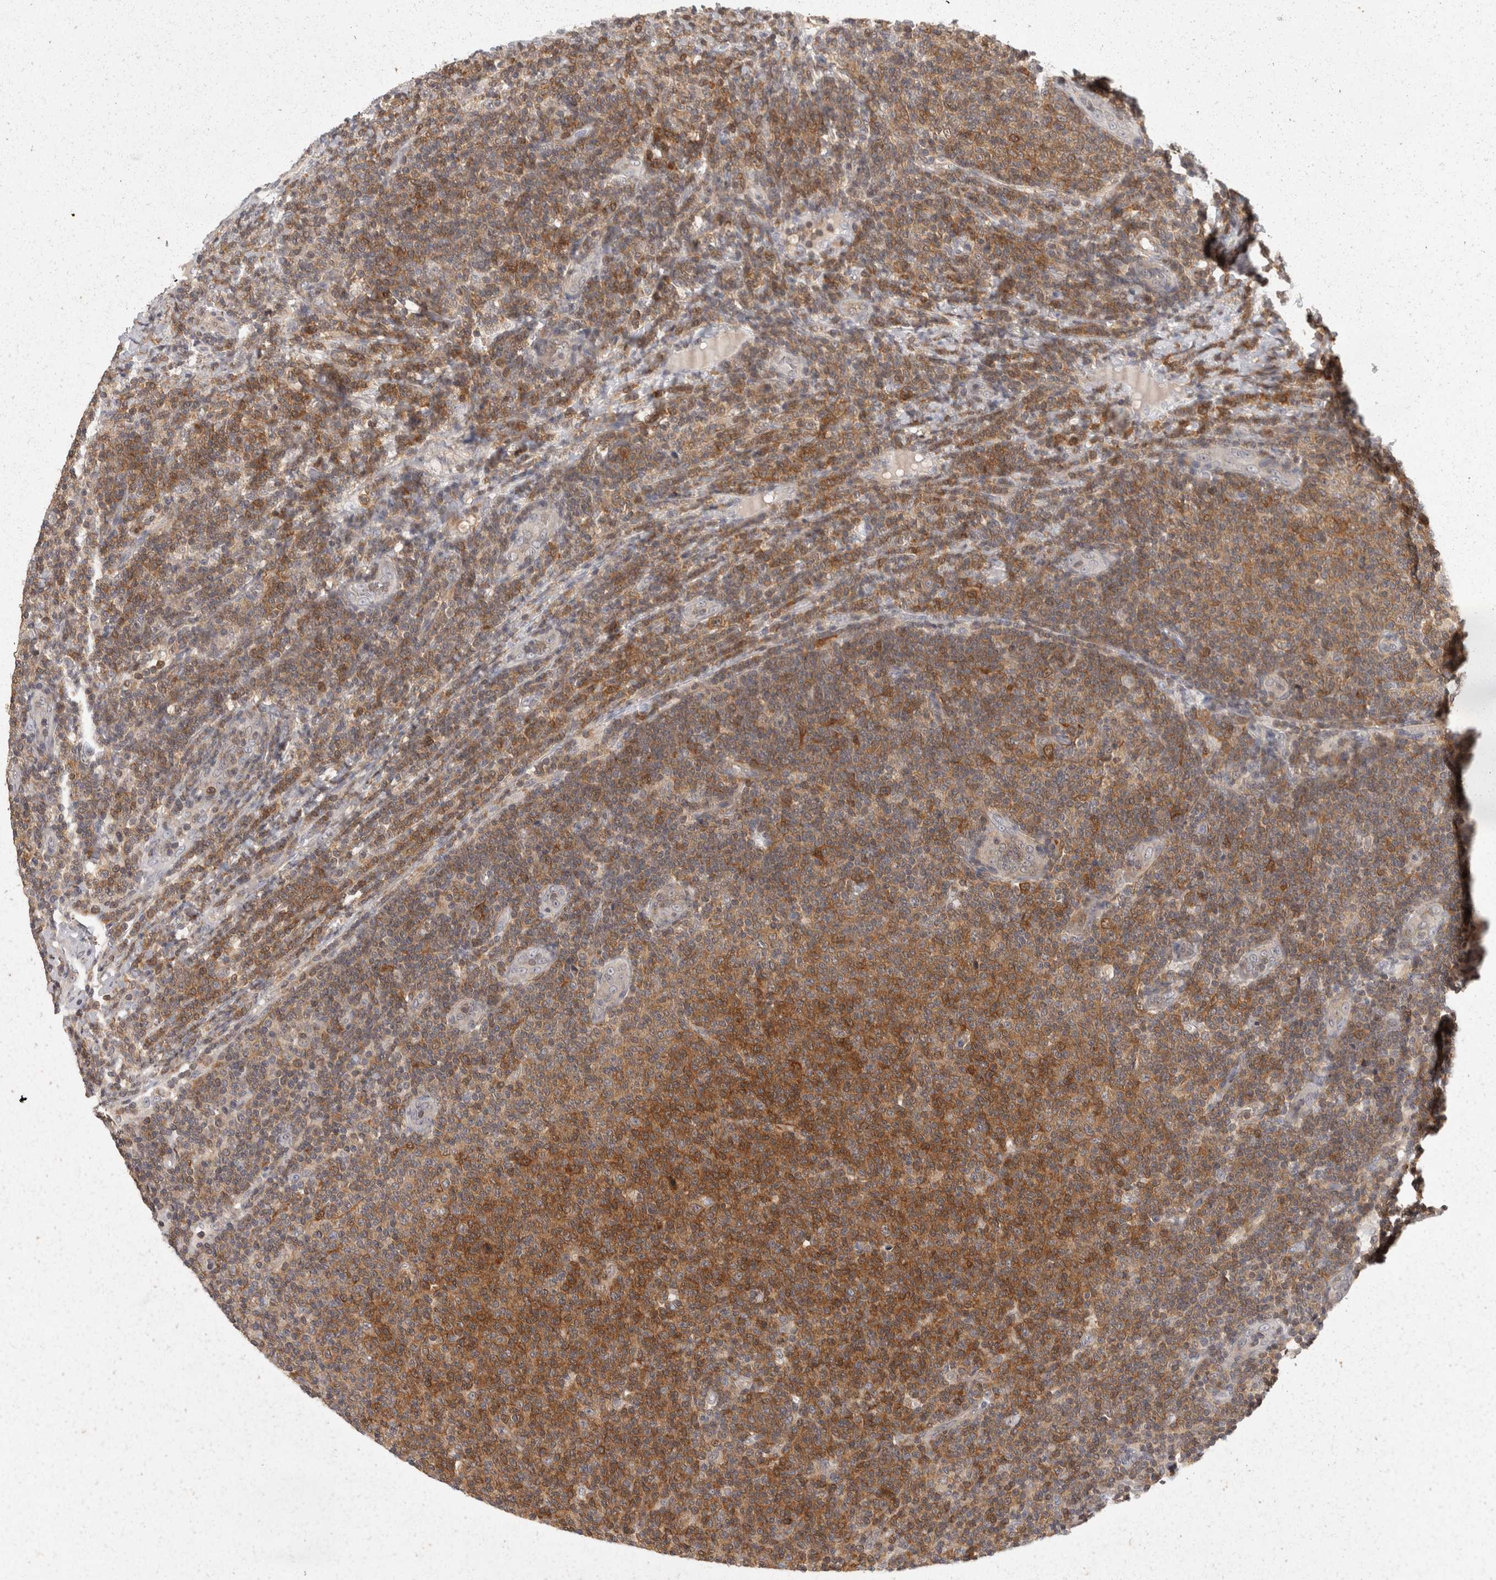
{"staining": {"intensity": "moderate", "quantity": "25%-75%", "location": "cytoplasmic/membranous"}, "tissue": "lymphoma", "cell_type": "Tumor cells", "image_type": "cancer", "snomed": [{"axis": "morphology", "description": "Malignant lymphoma, non-Hodgkin's type, Low grade"}, {"axis": "topography", "description": "Lymph node"}], "caption": "Immunohistochemical staining of low-grade malignant lymphoma, non-Hodgkin's type exhibits medium levels of moderate cytoplasmic/membranous expression in approximately 25%-75% of tumor cells.", "gene": "ACAT2", "patient": {"sex": "male", "age": 66}}